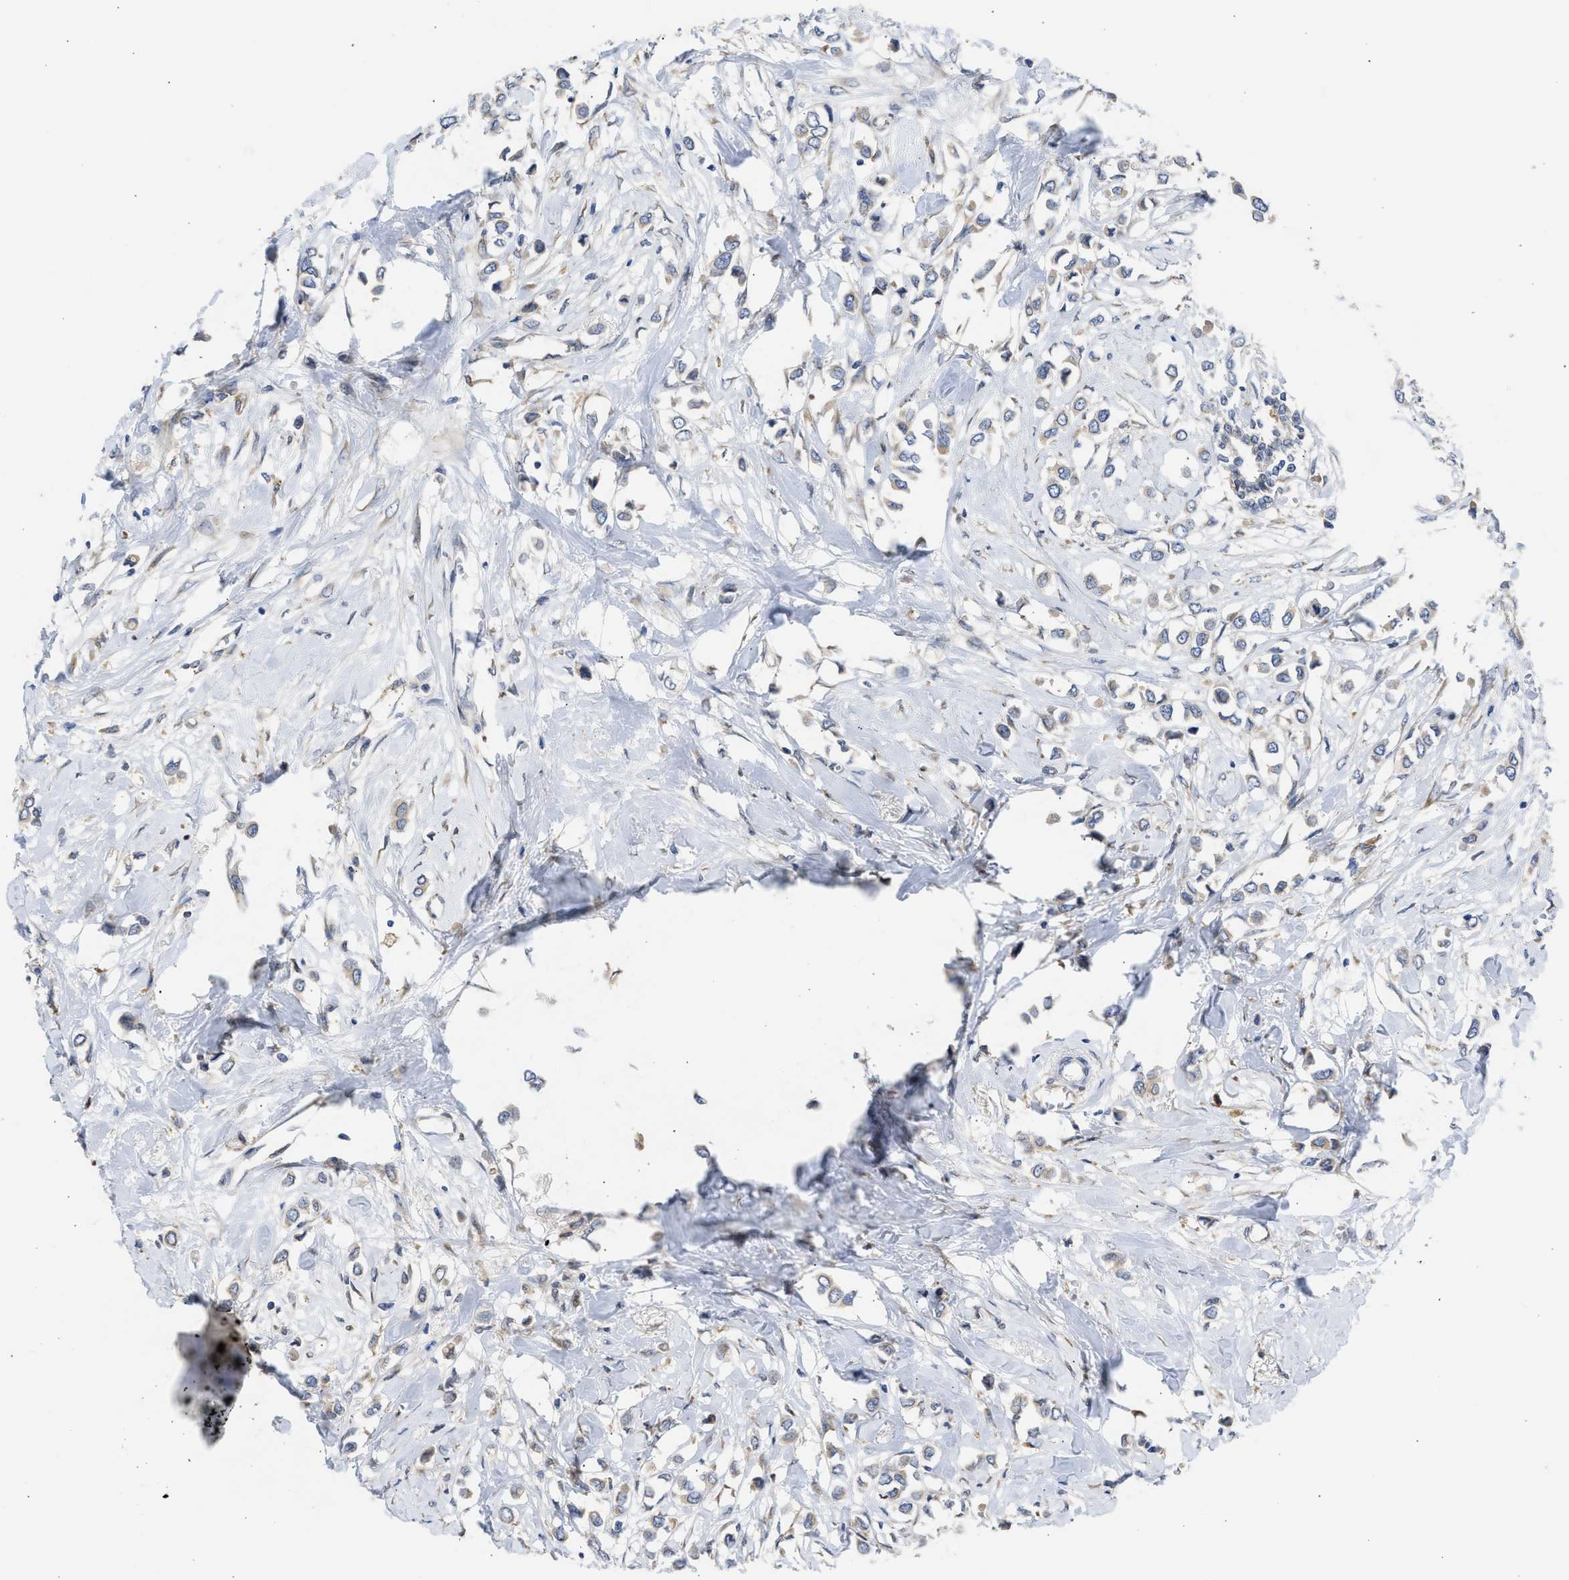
{"staining": {"intensity": "weak", "quantity": "<25%", "location": "cytoplasmic/membranous"}, "tissue": "breast cancer", "cell_type": "Tumor cells", "image_type": "cancer", "snomed": [{"axis": "morphology", "description": "Lobular carcinoma"}, {"axis": "topography", "description": "Breast"}], "caption": "A photomicrograph of breast cancer (lobular carcinoma) stained for a protein displays no brown staining in tumor cells.", "gene": "TMED1", "patient": {"sex": "female", "age": 51}}